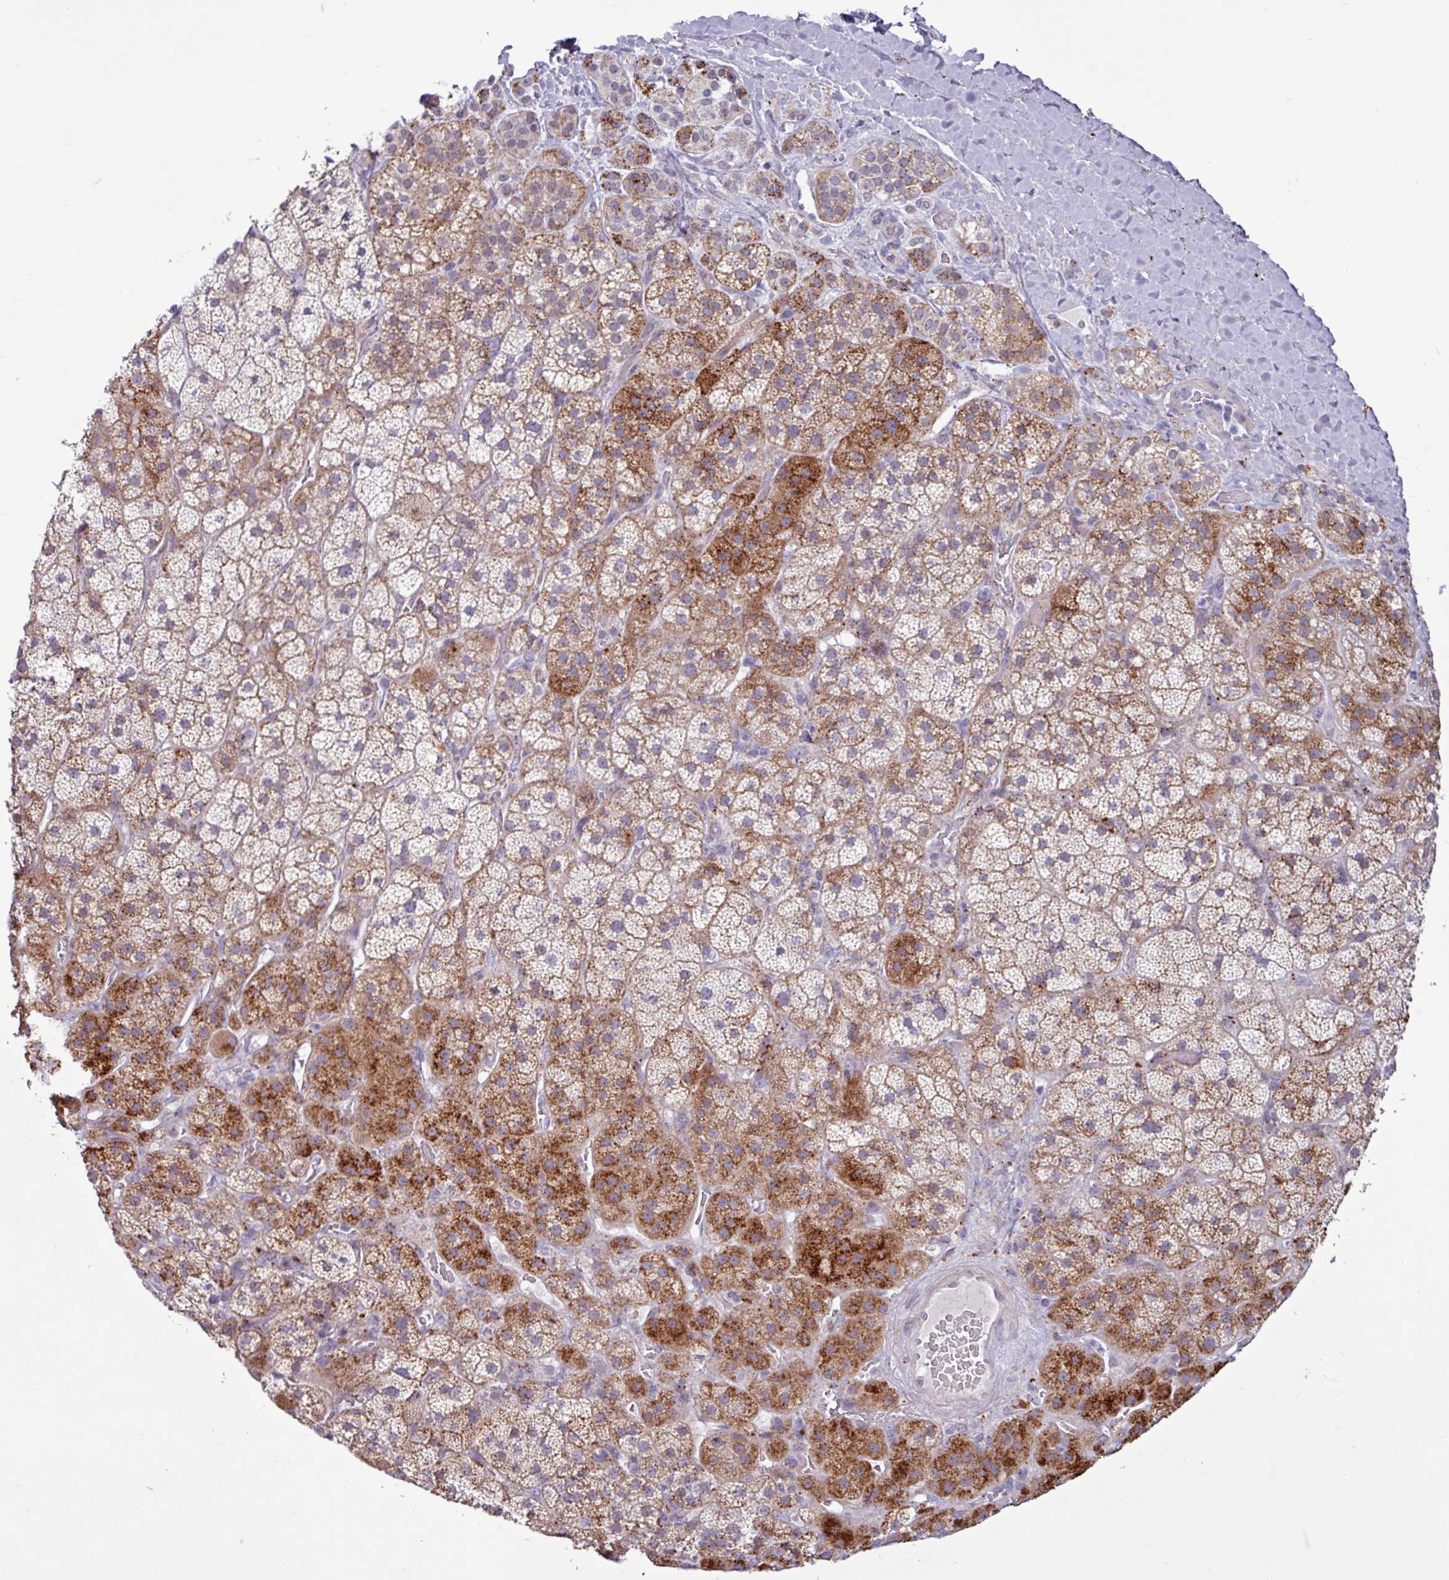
{"staining": {"intensity": "strong", "quantity": ">75%", "location": "cytoplasmic/membranous"}, "tissue": "adrenal gland", "cell_type": "Glandular cells", "image_type": "normal", "snomed": [{"axis": "morphology", "description": "Normal tissue, NOS"}, {"axis": "topography", "description": "Adrenal gland"}], "caption": "Protein expression analysis of unremarkable adrenal gland exhibits strong cytoplasmic/membranous positivity in about >75% of glandular cells. Using DAB (brown) and hematoxylin (blue) stains, captured at high magnification using brightfield microscopy.", "gene": "AMIGO2", "patient": {"sex": "male", "age": 57}}